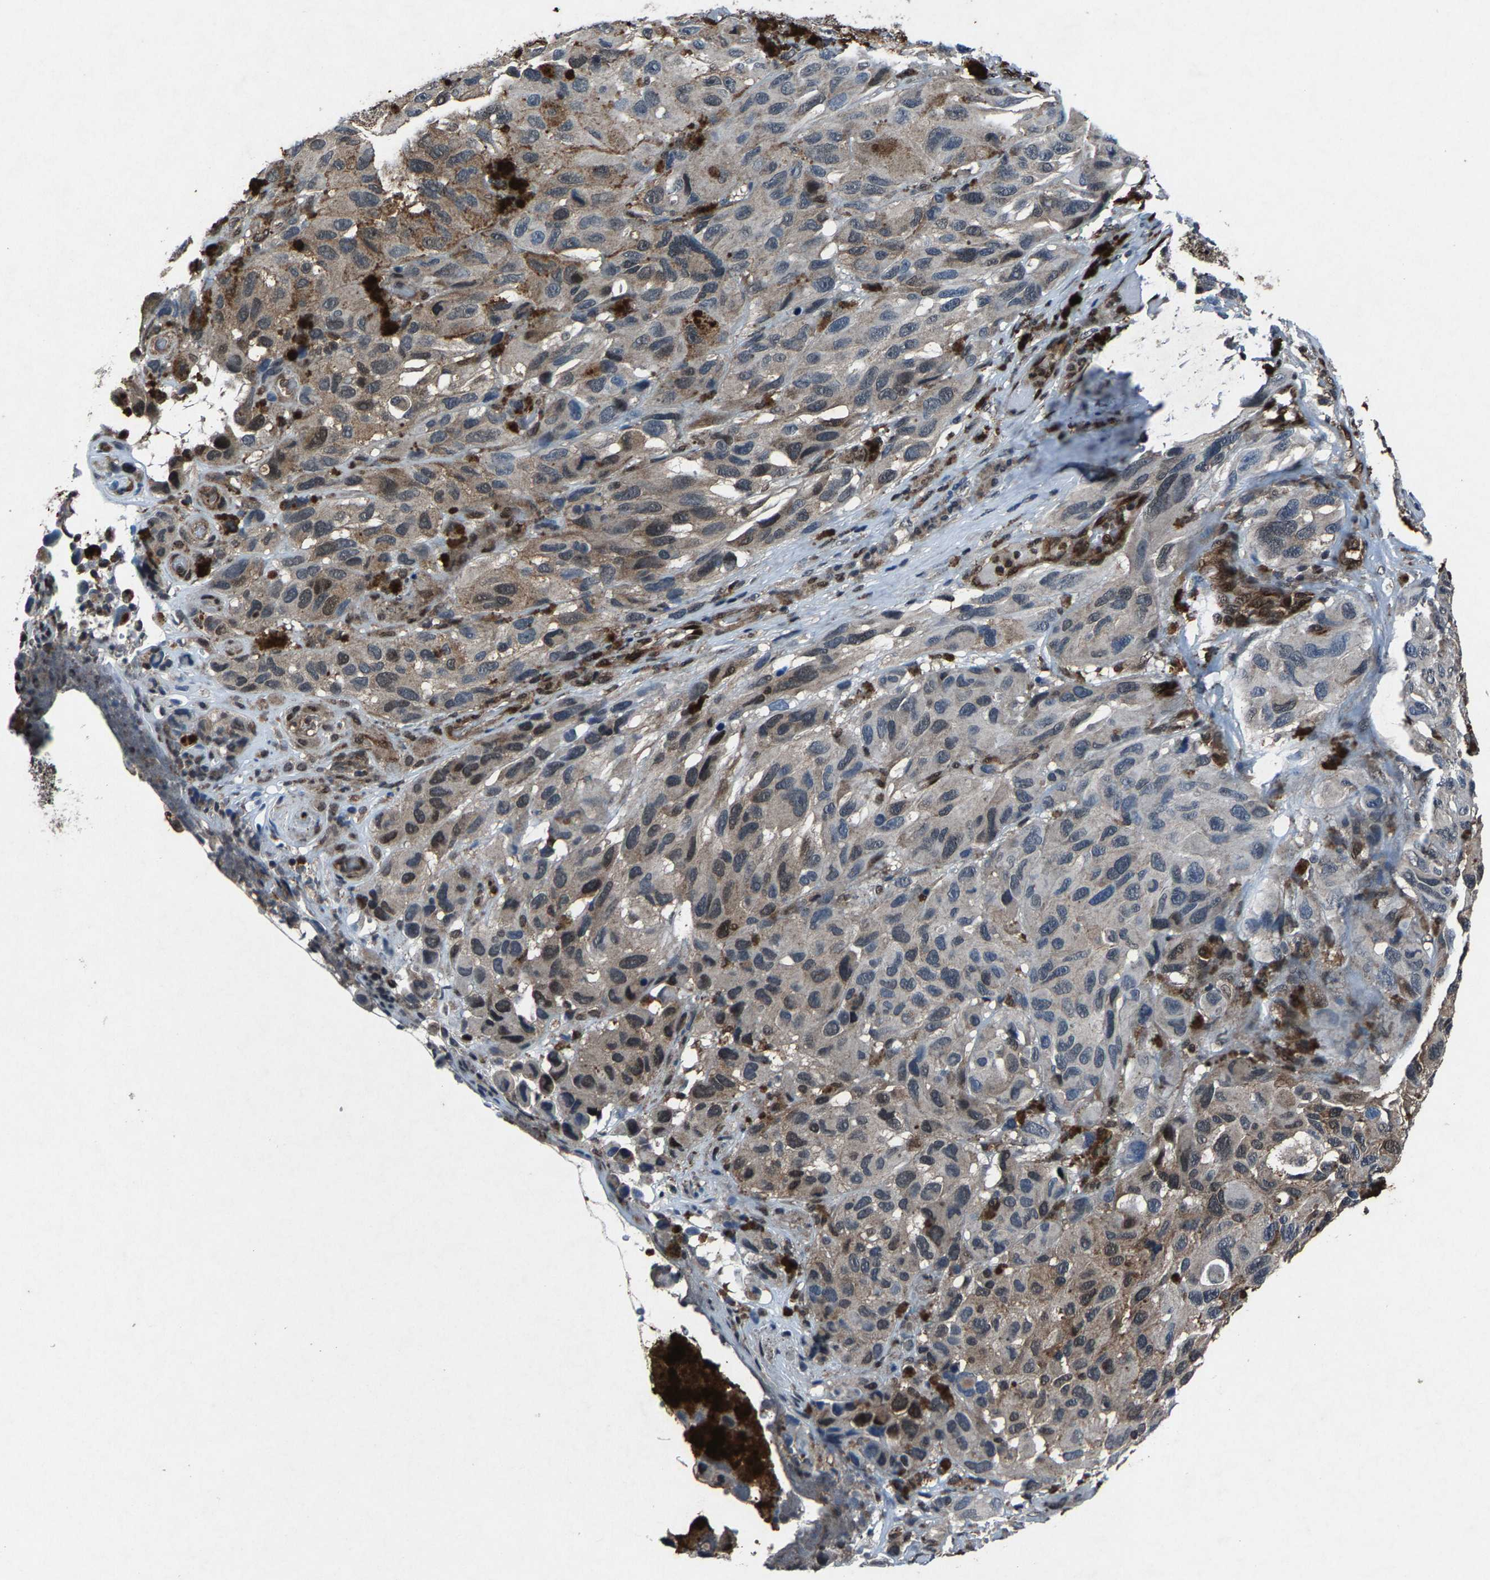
{"staining": {"intensity": "weak", "quantity": "25%-75%", "location": "cytoplasmic/membranous"}, "tissue": "melanoma", "cell_type": "Tumor cells", "image_type": "cancer", "snomed": [{"axis": "morphology", "description": "Malignant melanoma, NOS"}, {"axis": "topography", "description": "Skin"}], "caption": "Melanoma tissue shows weak cytoplasmic/membranous positivity in about 25%-75% of tumor cells, visualized by immunohistochemistry.", "gene": "ATXN3", "patient": {"sex": "female", "age": 73}}